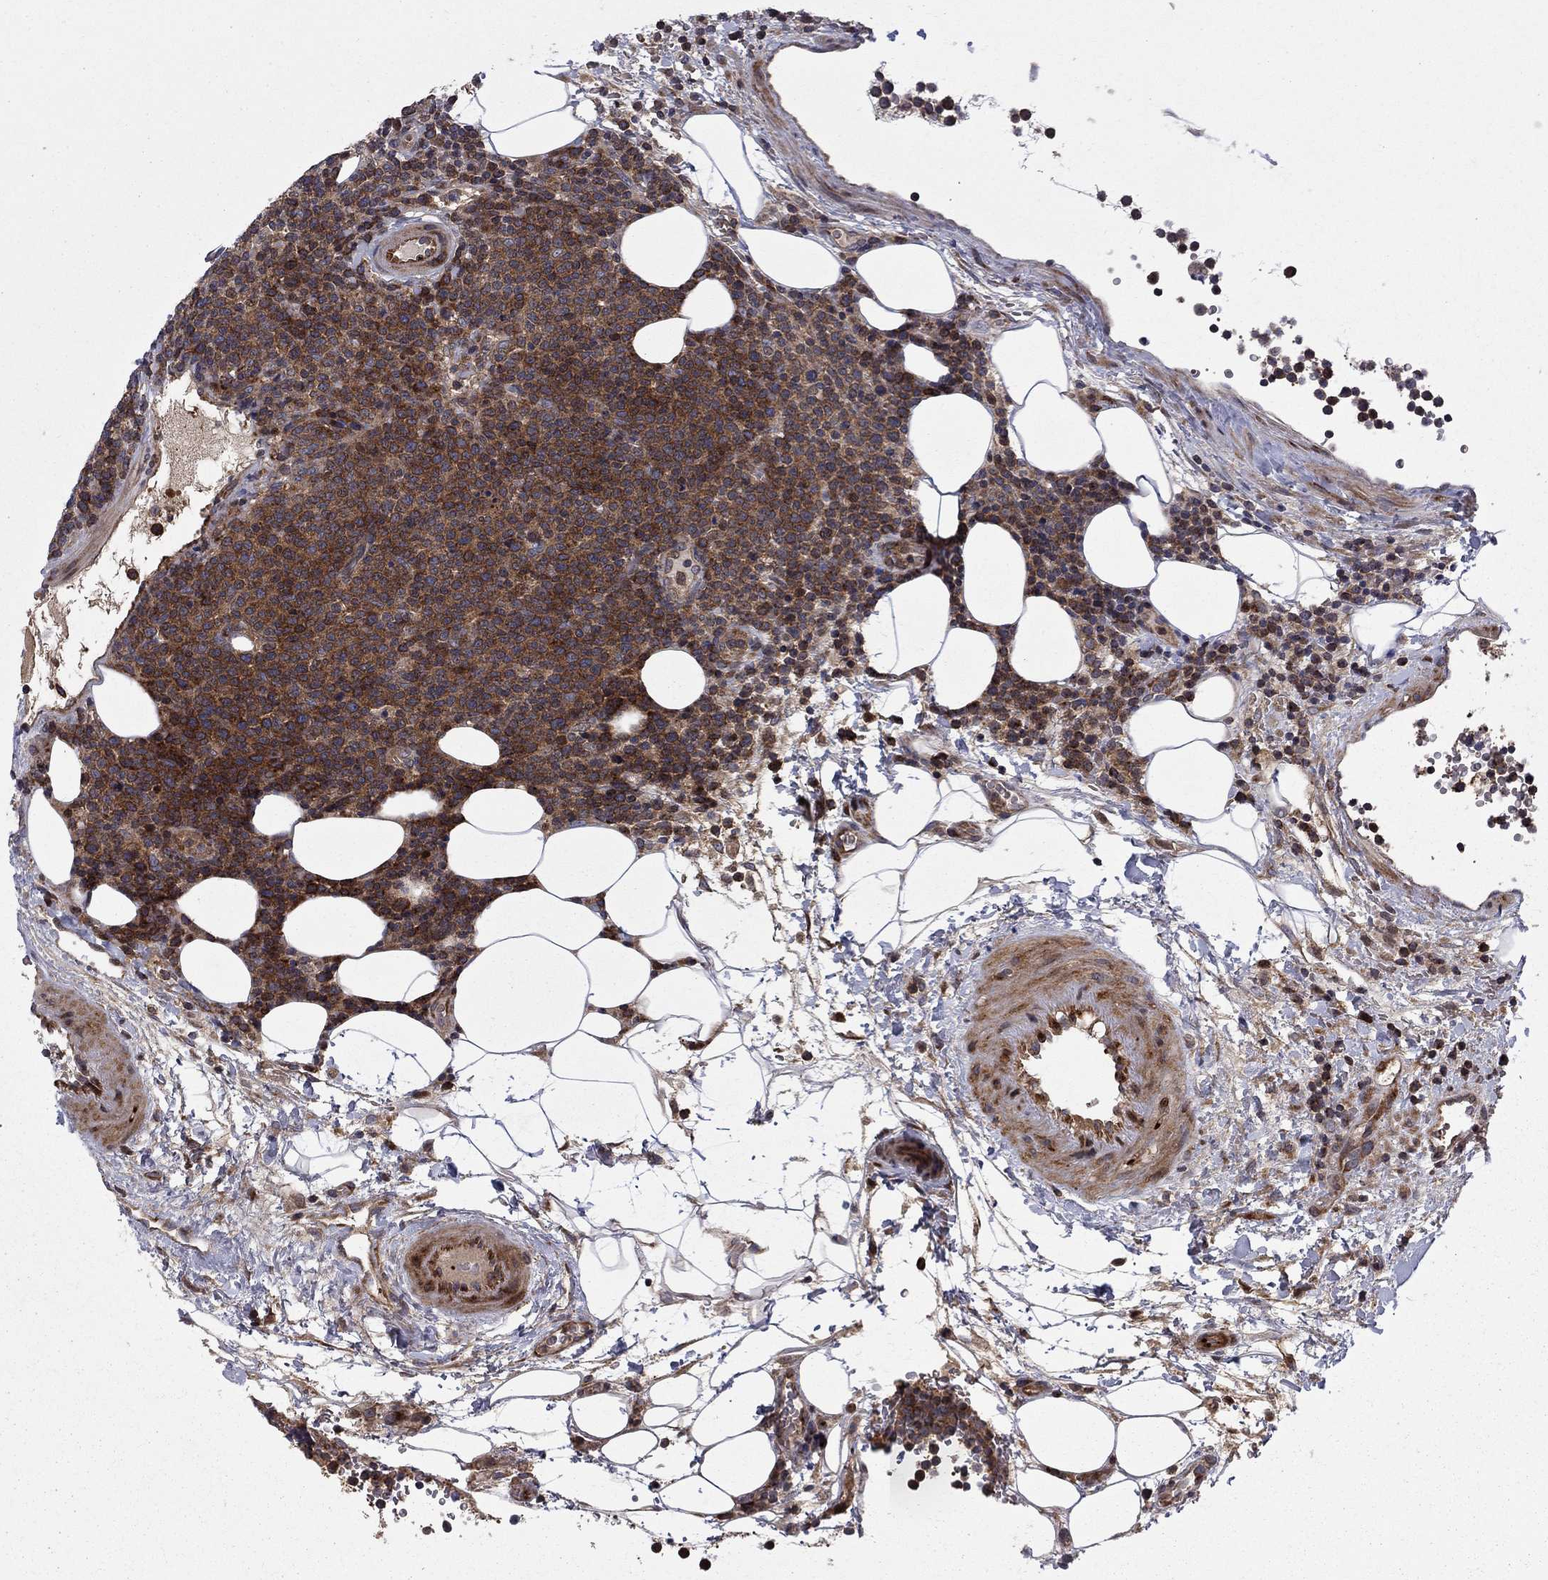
{"staining": {"intensity": "moderate", "quantity": ">75%", "location": "cytoplasmic/membranous"}, "tissue": "lymphoma", "cell_type": "Tumor cells", "image_type": "cancer", "snomed": [{"axis": "morphology", "description": "Malignant lymphoma, non-Hodgkin's type, High grade"}, {"axis": "topography", "description": "Lymph node"}], "caption": "Human malignant lymphoma, non-Hodgkin's type (high-grade) stained with a protein marker demonstrates moderate staining in tumor cells.", "gene": "HDAC4", "patient": {"sex": "male", "age": 61}}